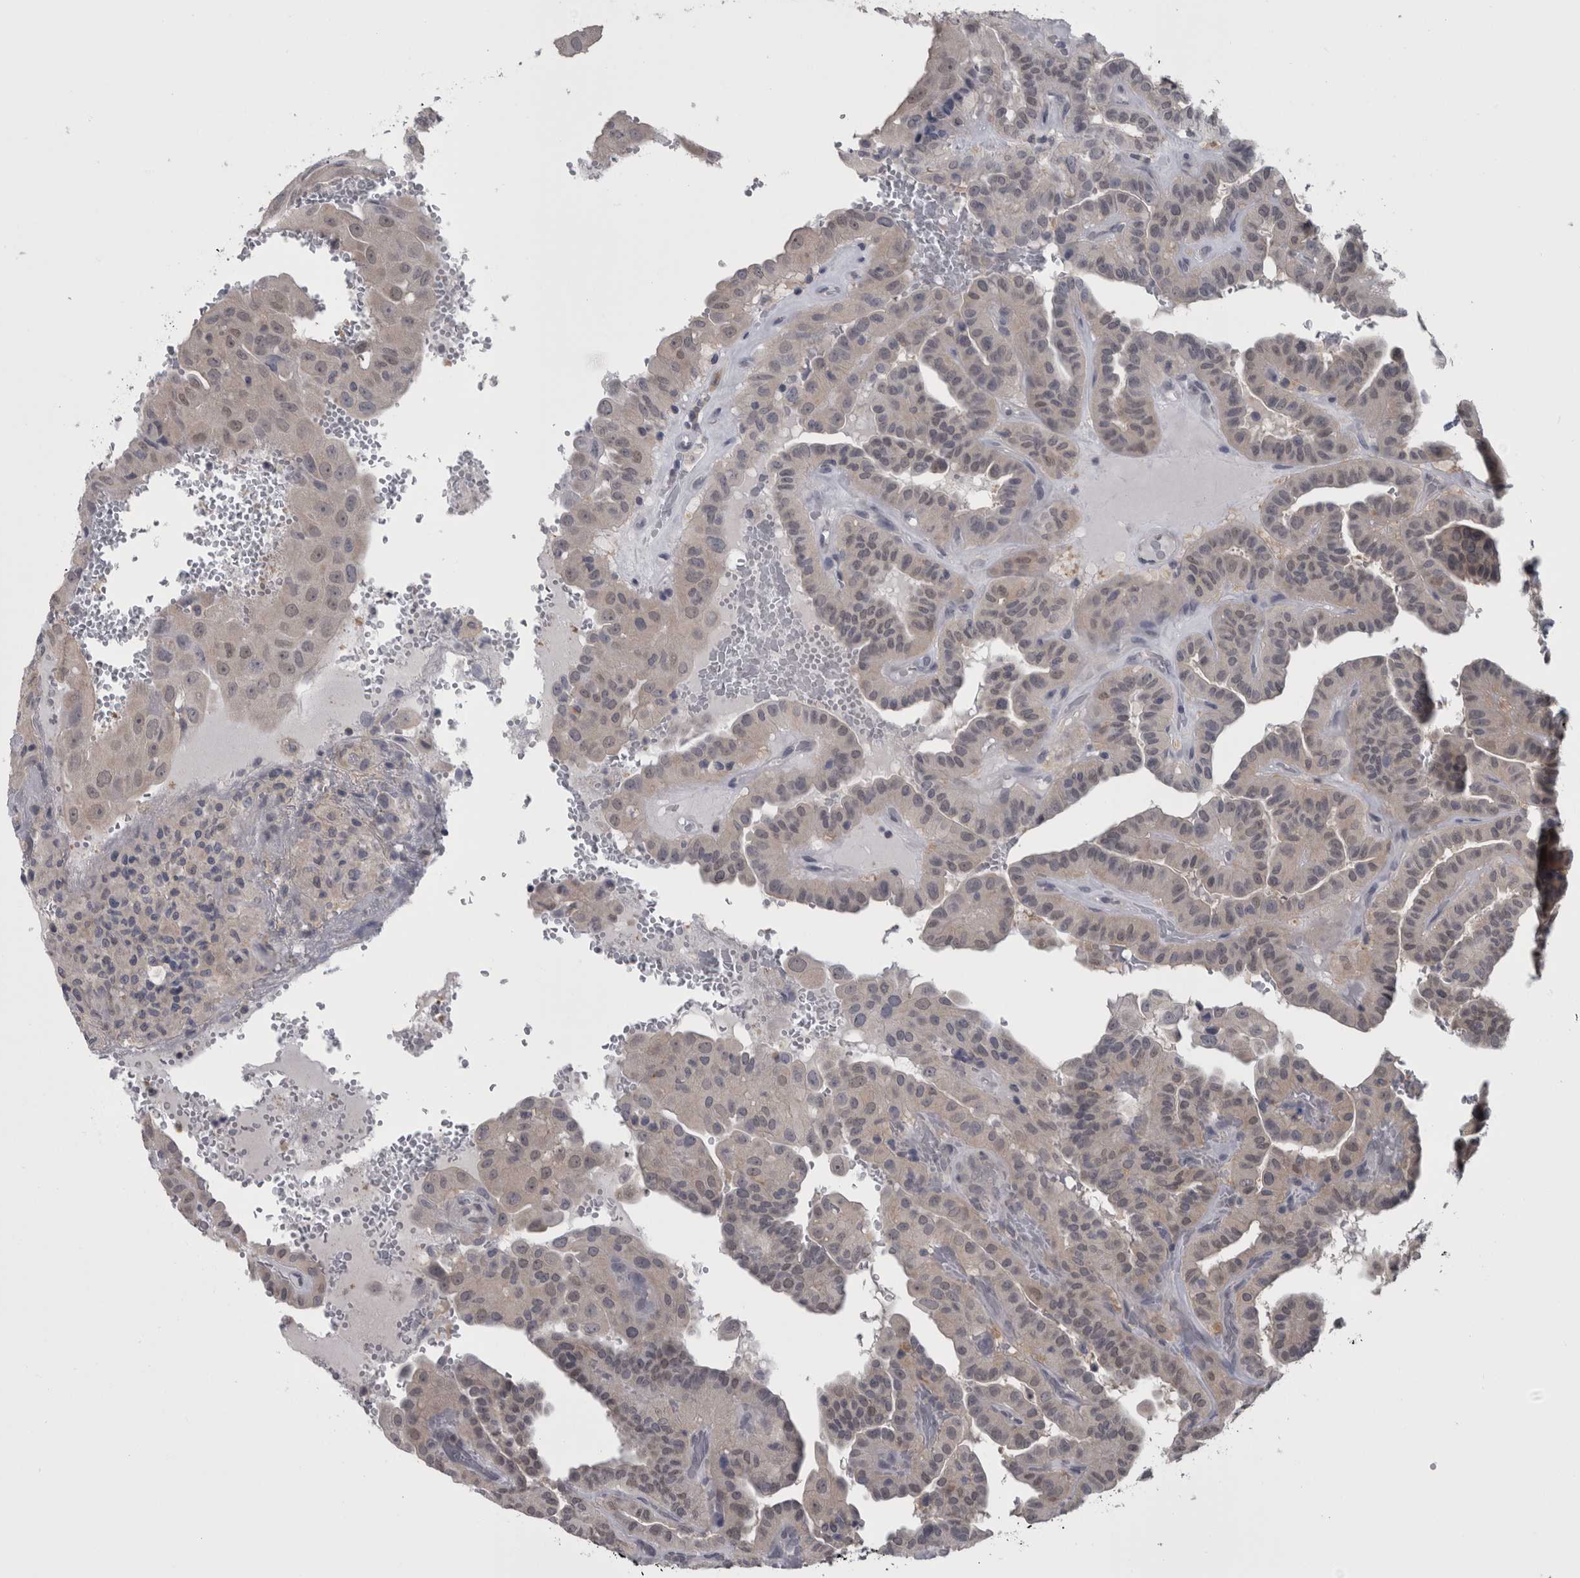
{"staining": {"intensity": "weak", "quantity": "25%-75%", "location": "cytoplasmic/membranous"}, "tissue": "thyroid cancer", "cell_type": "Tumor cells", "image_type": "cancer", "snomed": [{"axis": "morphology", "description": "Papillary adenocarcinoma, NOS"}, {"axis": "topography", "description": "Thyroid gland"}], "caption": "An immunohistochemistry (IHC) micrograph of neoplastic tissue is shown. Protein staining in brown shows weak cytoplasmic/membranous positivity in thyroid cancer within tumor cells.", "gene": "APRT", "patient": {"sex": "male", "age": 77}}